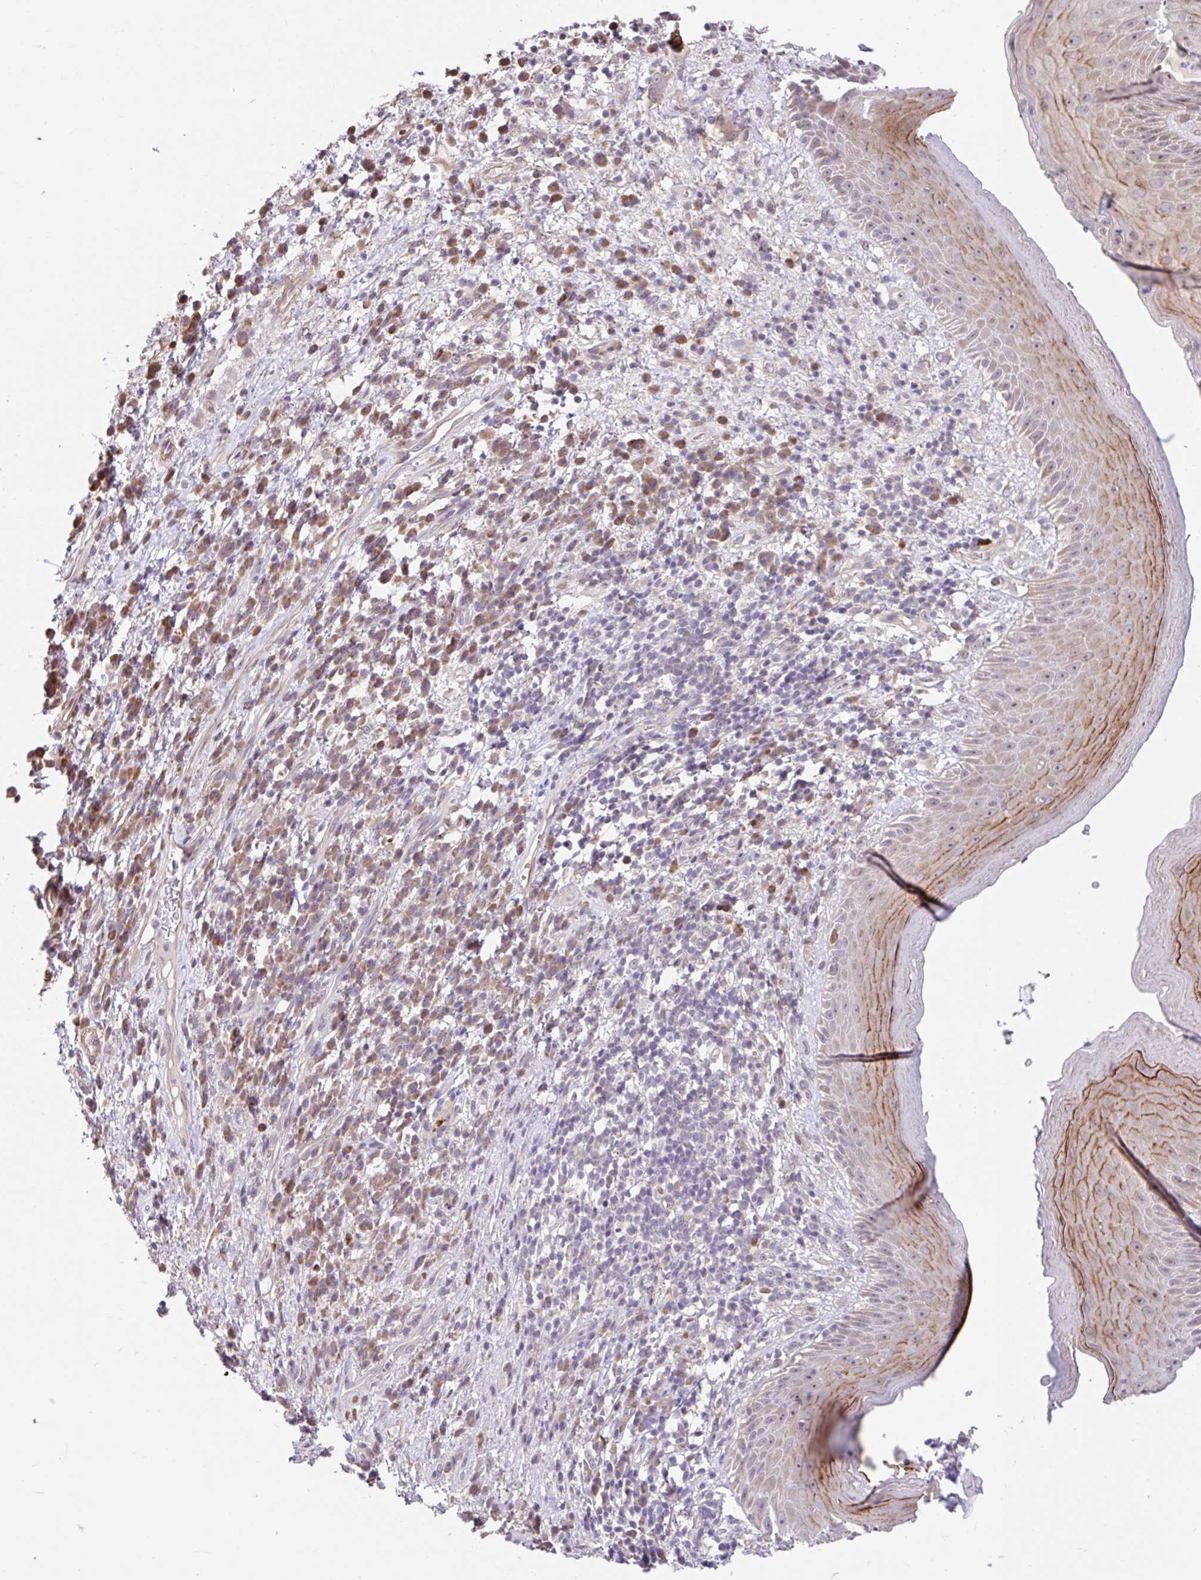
{"staining": {"intensity": "moderate", "quantity": "25%-75%", "location": "cytoplasmic/membranous"}, "tissue": "skin", "cell_type": "Epidermal cells", "image_type": "normal", "snomed": [{"axis": "morphology", "description": "Normal tissue, NOS"}, {"axis": "topography", "description": "Anal"}], "caption": "High-power microscopy captured an immunohistochemistry histopathology image of normal skin, revealing moderate cytoplasmic/membranous staining in about 25%-75% of epidermal cells. (IHC, brightfield microscopy, high magnification).", "gene": "NT5C1B", "patient": {"sex": "male", "age": 78}}